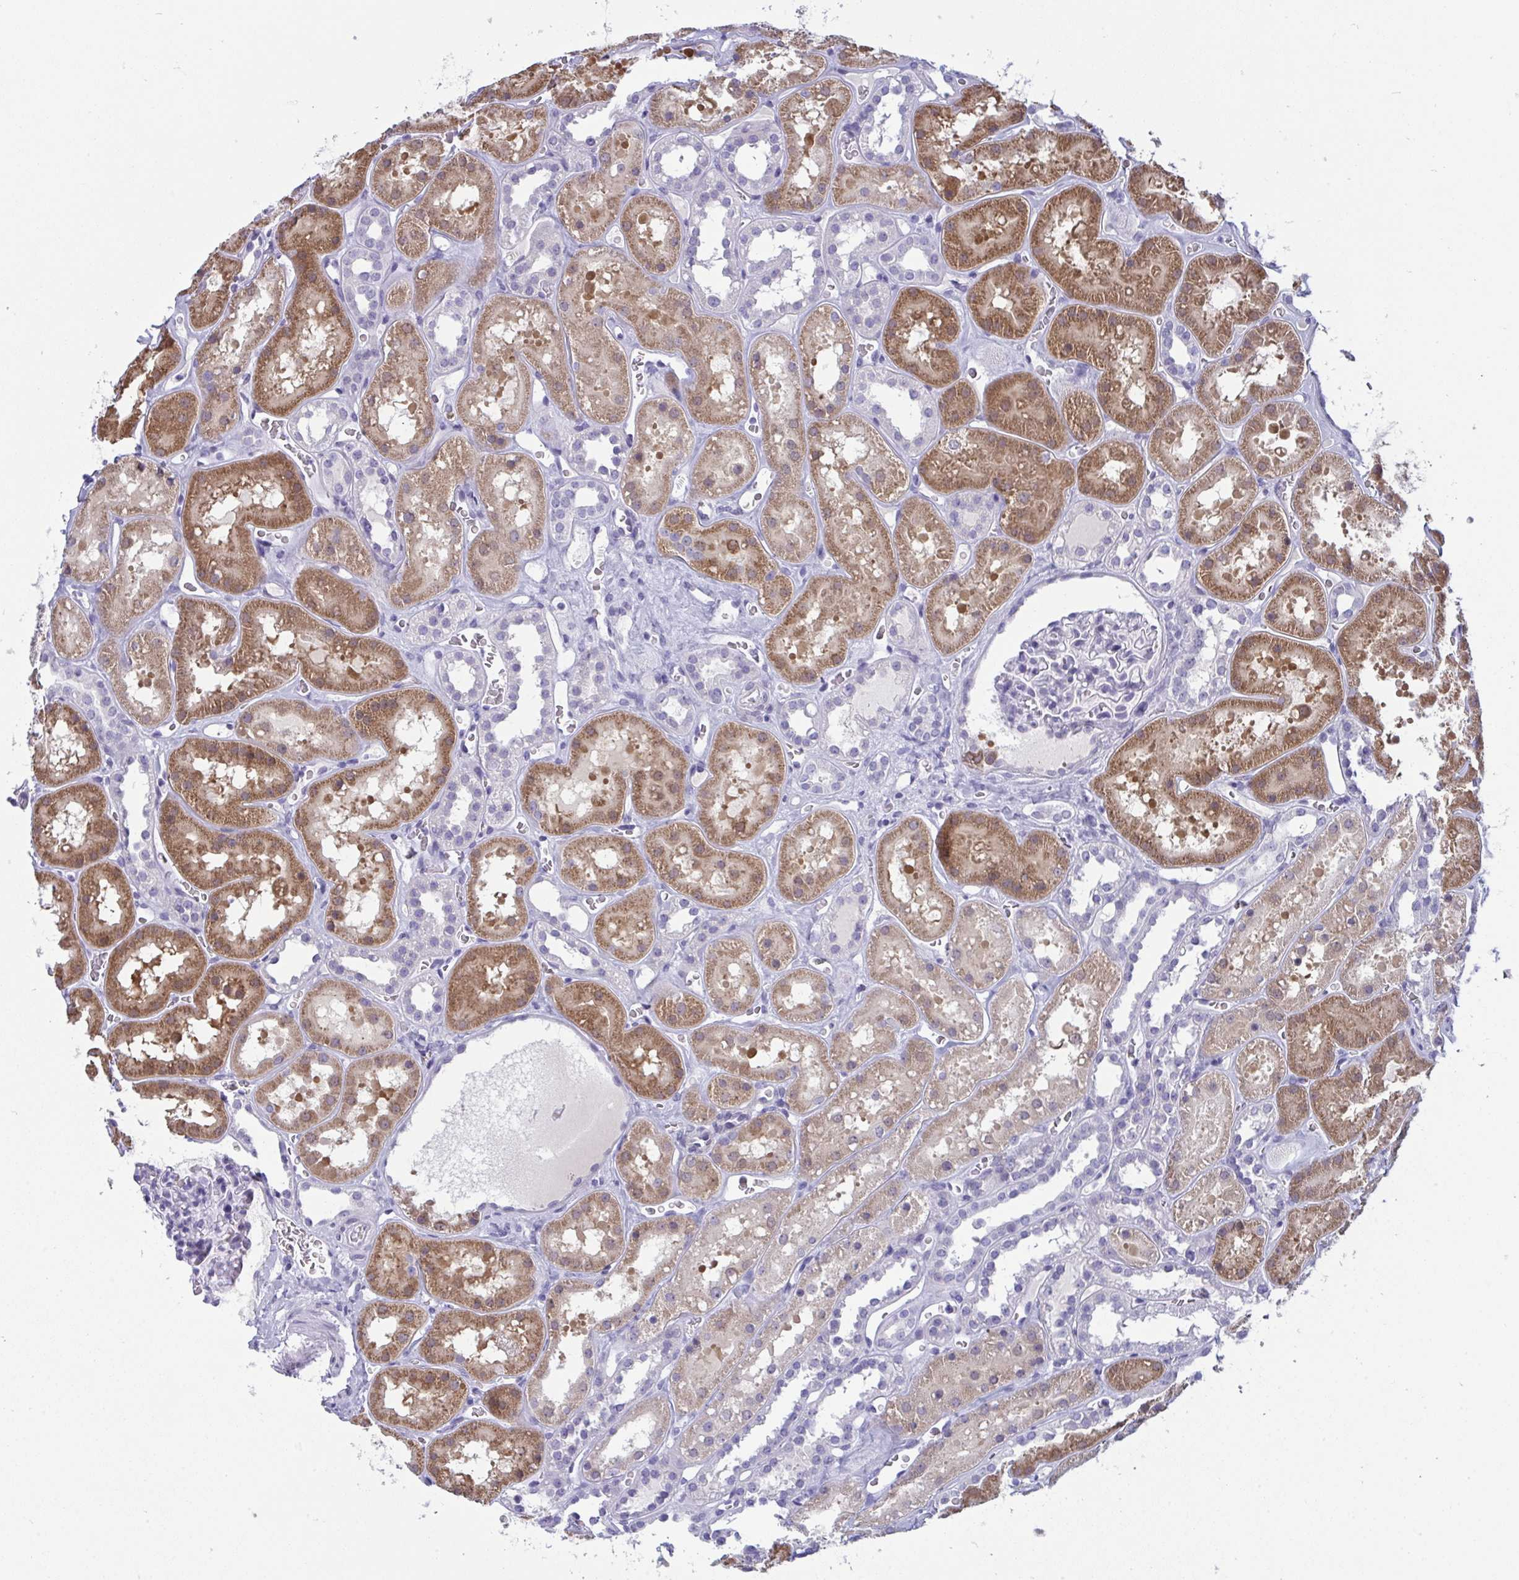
{"staining": {"intensity": "negative", "quantity": "none", "location": "none"}, "tissue": "kidney", "cell_type": "Cells in glomeruli", "image_type": "normal", "snomed": [{"axis": "morphology", "description": "Normal tissue, NOS"}, {"axis": "topography", "description": "Kidney"}], "caption": "IHC of normal kidney displays no expression in cells in glomeruli.", "gene": "PRDM9", "patient": {"sex": "female", "age": 41}}